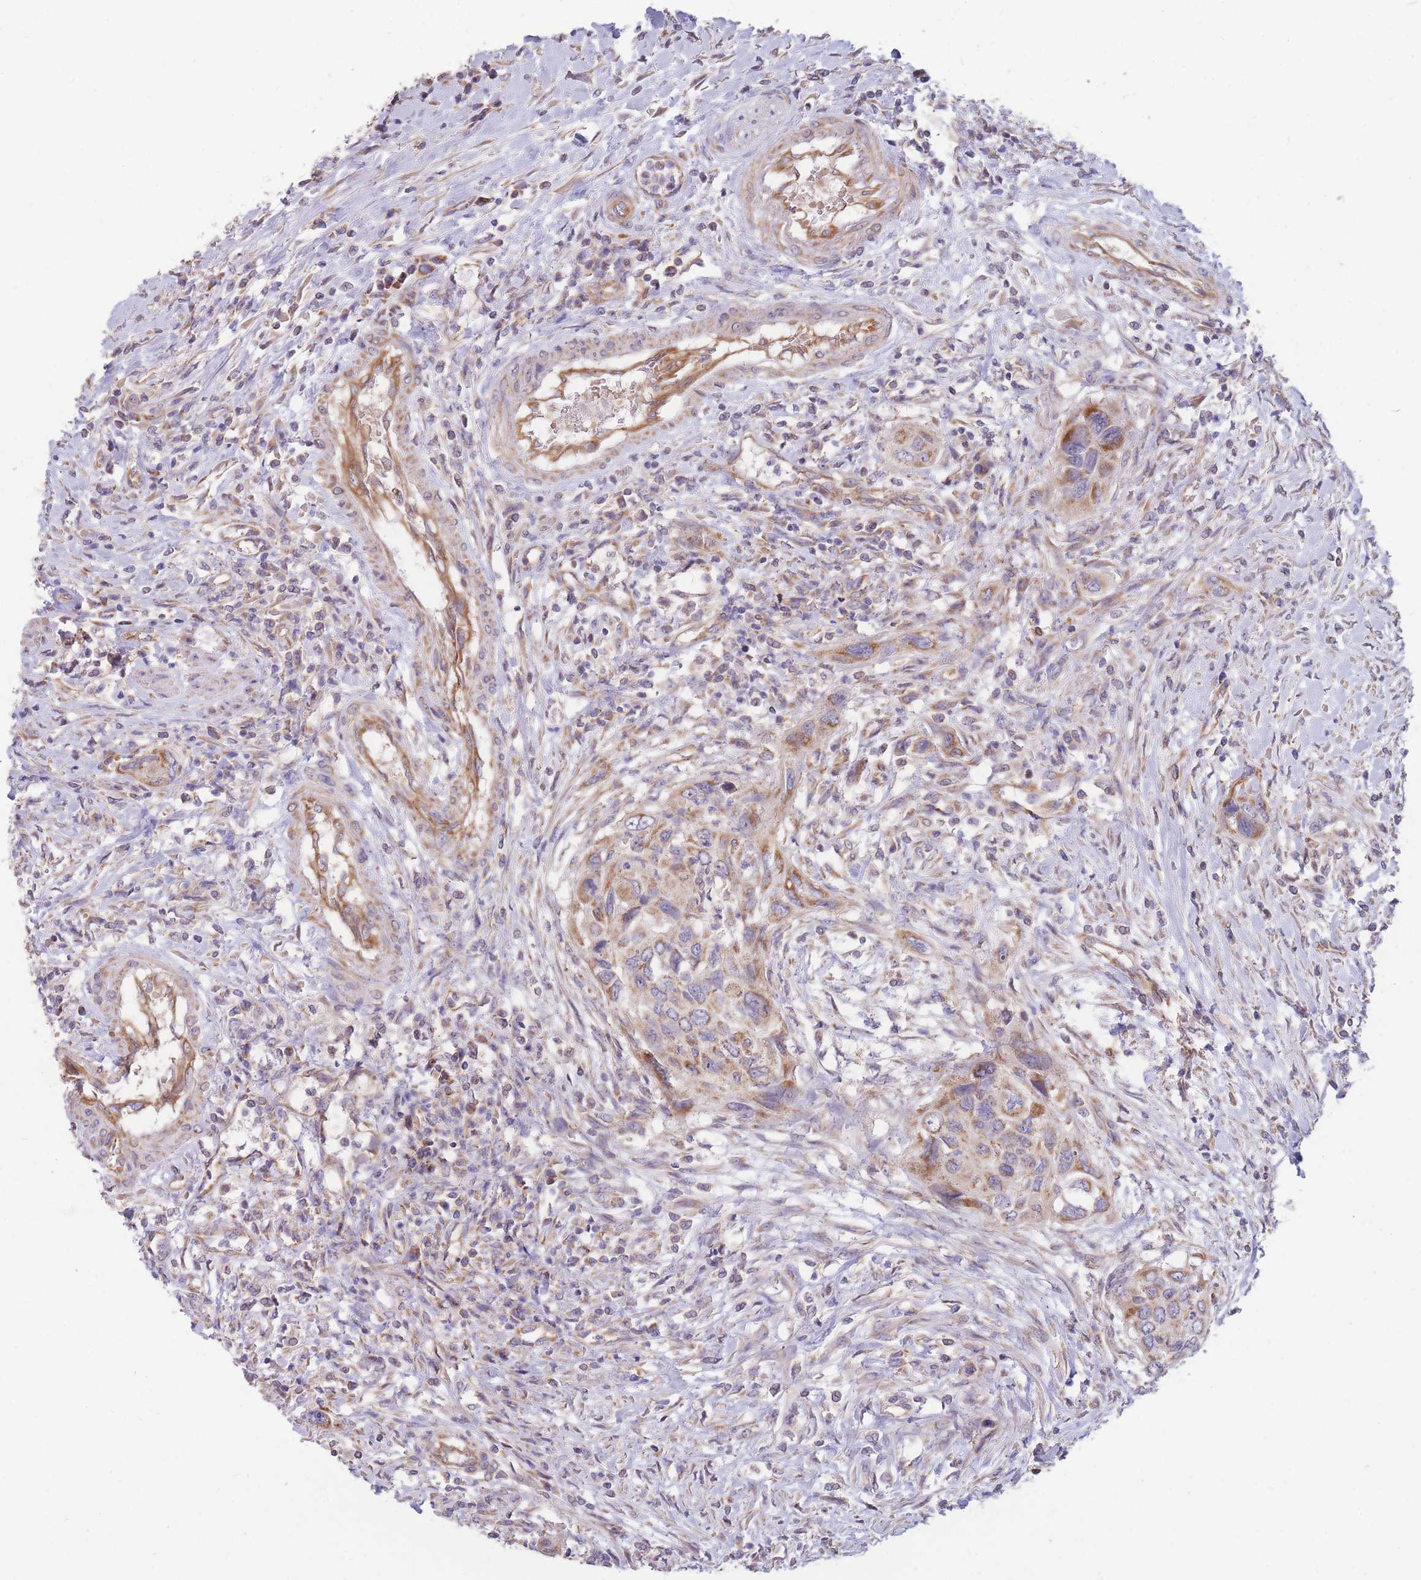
{"staining": {"intensity": "moderate", "quantity": "25%-75%", "location": "cytoplasmic/membranous"}, "tissue": "urothelial cancer", "cell_type": "Tumor cells", "image_type": "cancer", "snomed": [{"axis": "morphology", "description": "Urothelial carcinoma, High grade"}, {"axis": "topography", "description": "Urinary bladder"}], "caption": "IHC image of neoplastic tissue: human urothelial carcinoma (high-grade) stained using immunohistochemistry (IHC) reveals medium levels of moderate protein expression localized specifically in the cytoplasmic/membranous of tumor cells, appearing as a cytoplasmic/membranous brown color.", "gene": "MRPS9", "patient": {"sex": "female", "age": 60}}